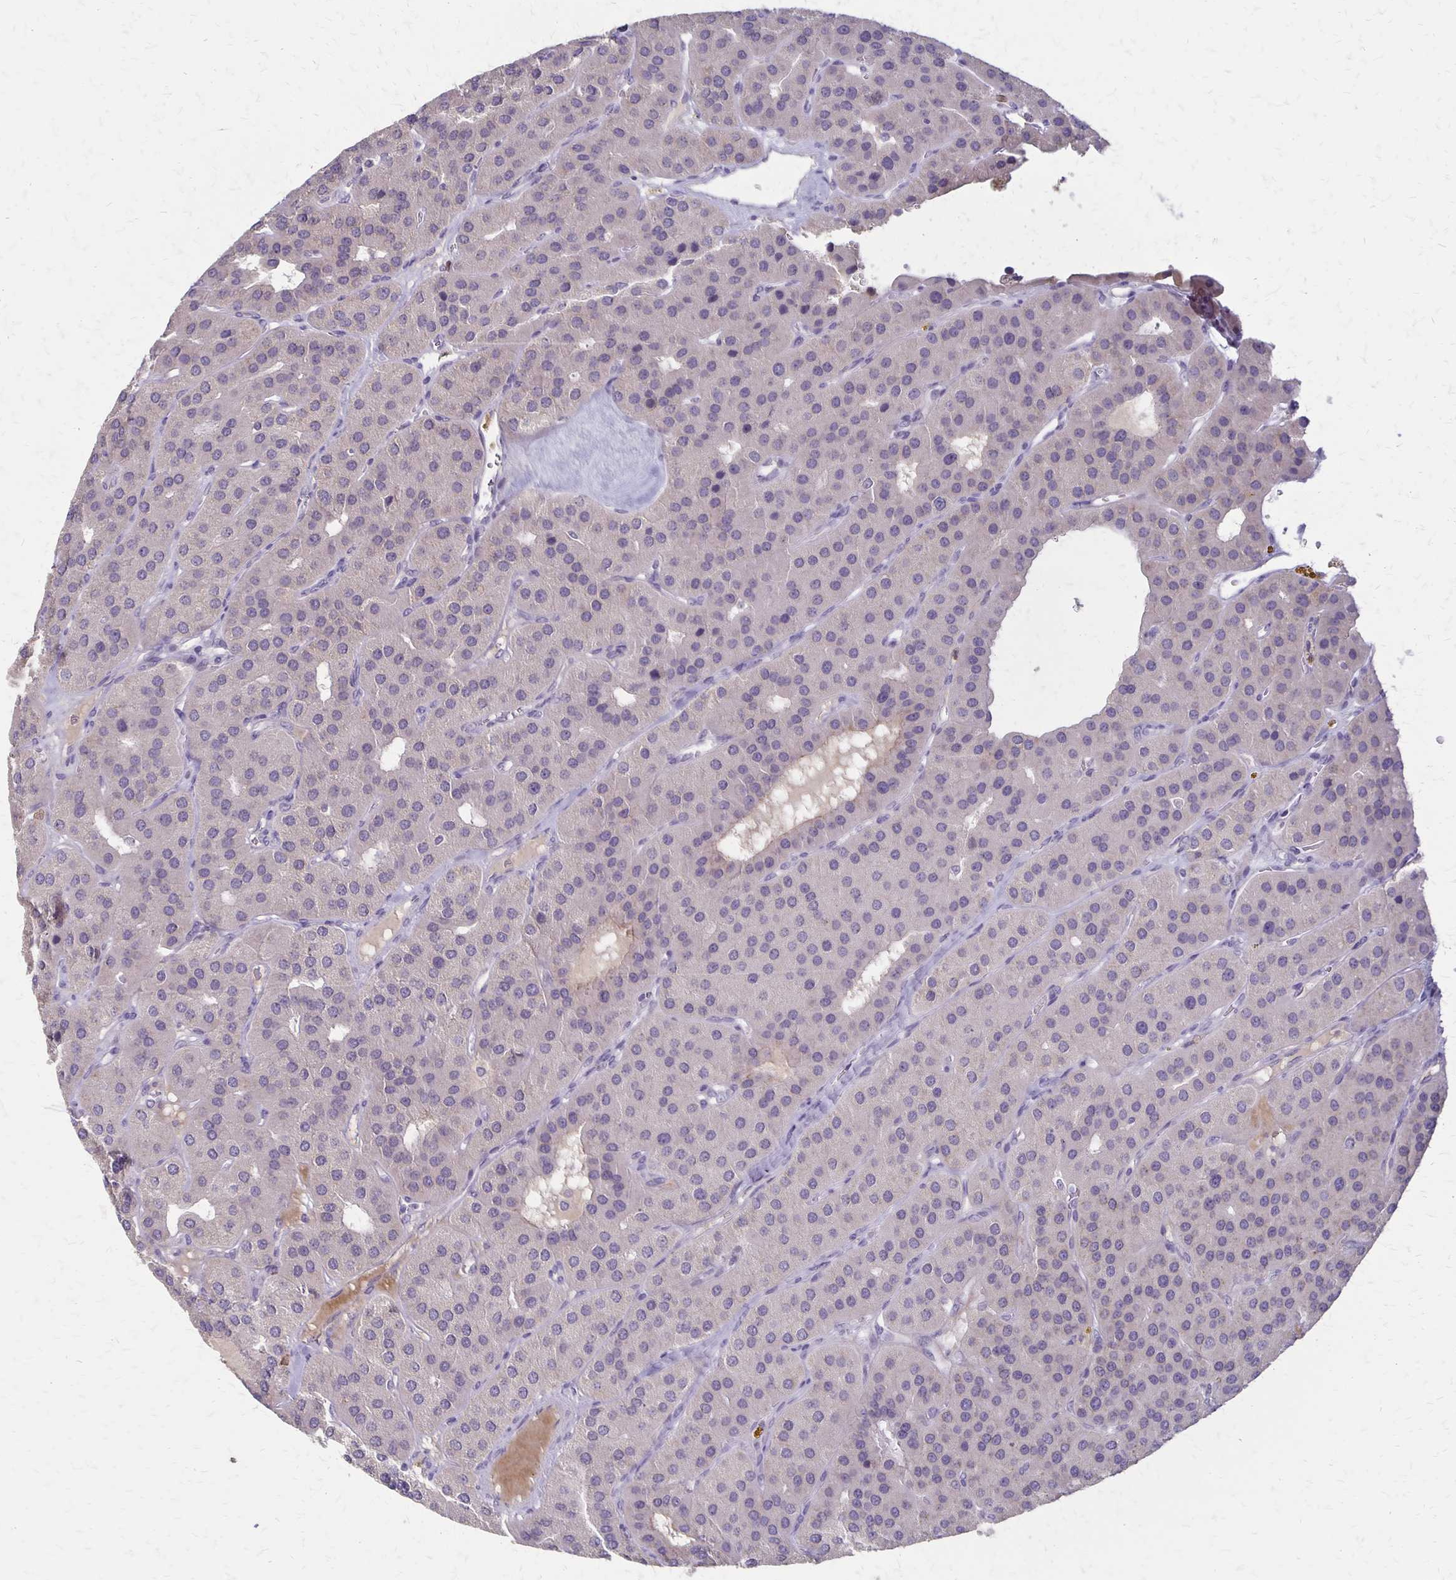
{"staining": {"intensity": "negative", "quantity": "none", "location": "none"}, "tissue": "parathyroid gland", "cell_type": "Glandular cells", "image_type": "normal", "snomed": [{"axis": "morphology", "description": "Normal tissue, NOS"}, {"axis": "morphology", "description": "Adenoma, NOS"}, {"axis": "topography", "description": "Parathyroid gland"}], "caption": "High magnification brightfield microscopy of normal parathyroid gland stained with DAB (3,3'-diaminobenzidine) (brown) and counterstained with hematoxylin (blue): glandular cells show no significant staining. Brightfield microscopy of immunohistochemistry (IHC) stained with DAB (brown) and hematoxylin (blue), captured at high magnification.", "gene": "SEPTIN5", "patient": {"sex": "female", "age": 86}}